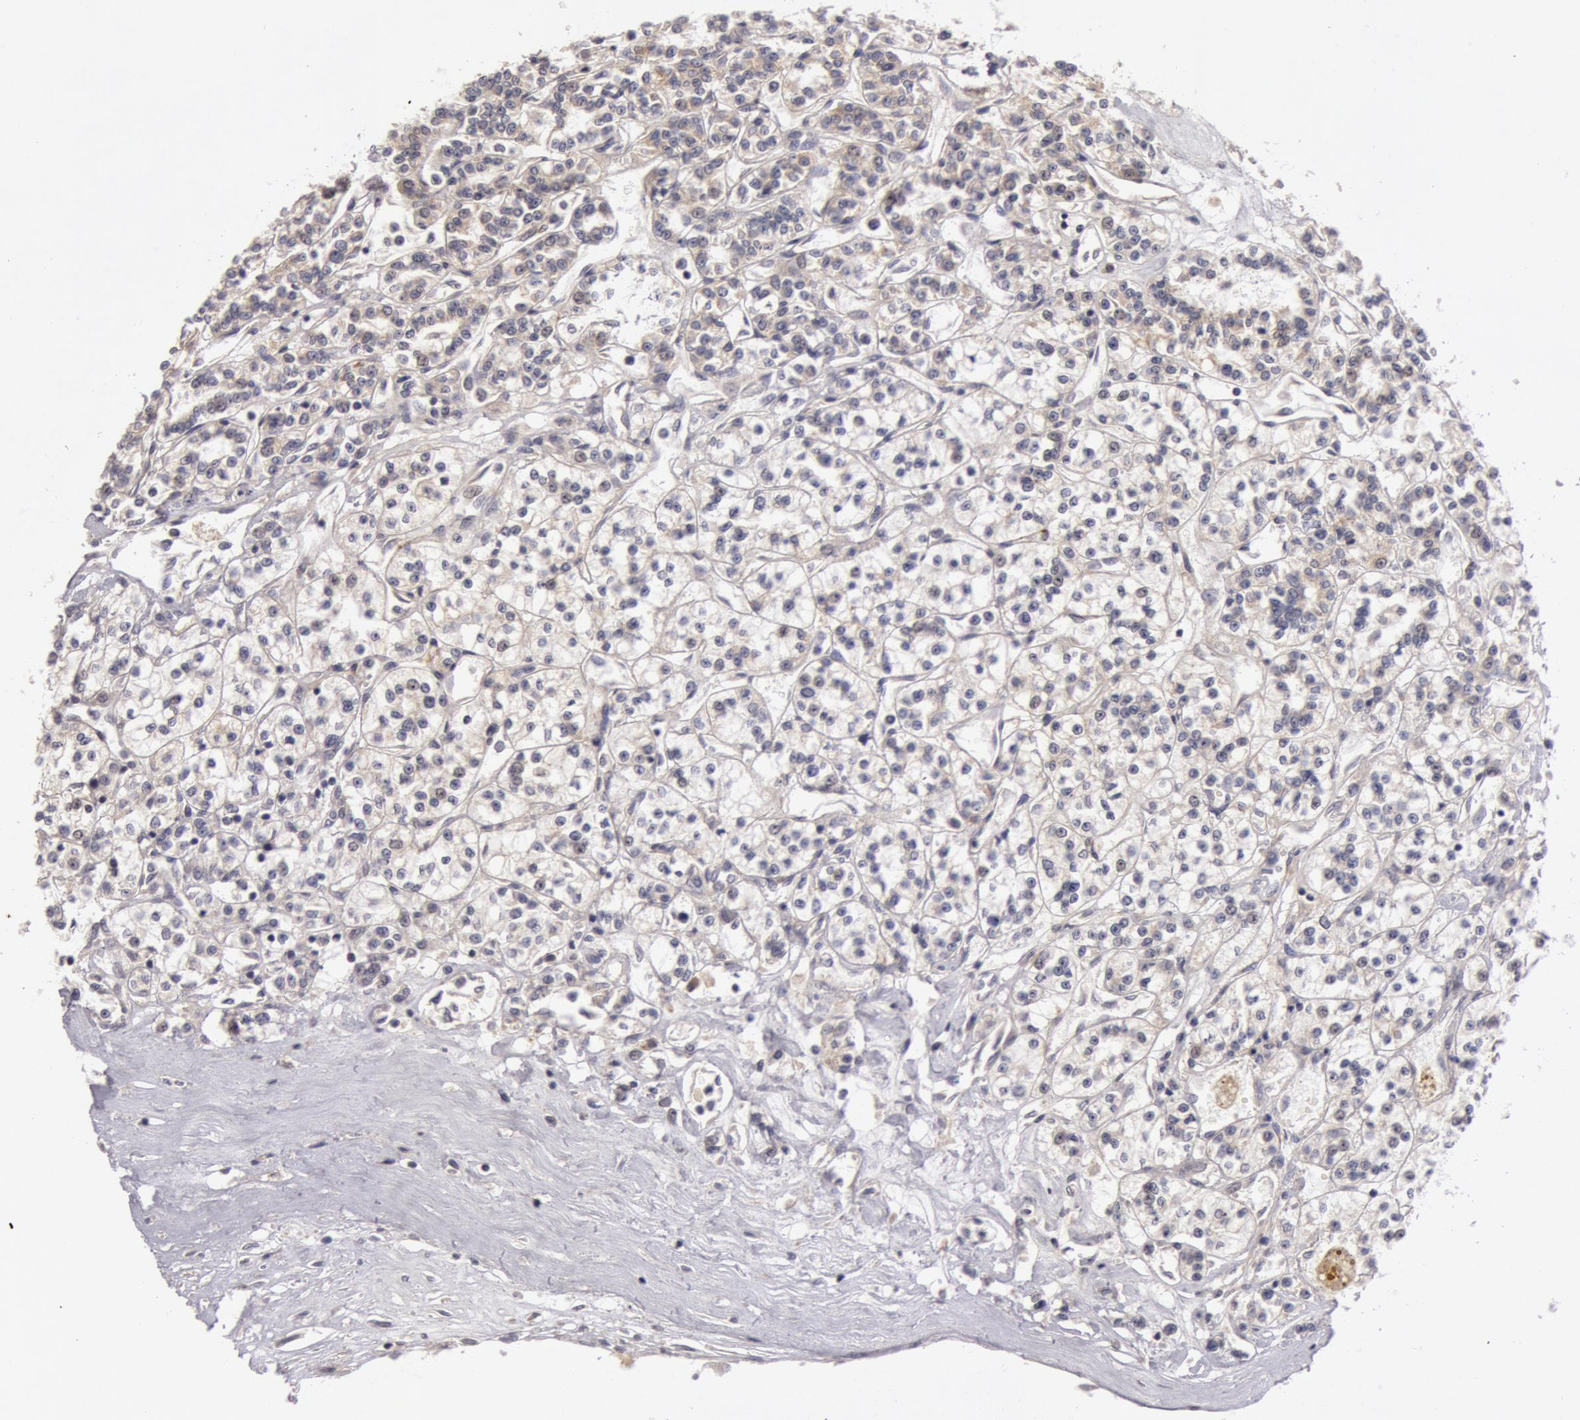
{"staining": {"intensity": "negative", "quantity": "none", "location": "none"}, "tissue": "renal cancer", "cell_type": "Tumor cells", "image_type": "cancer", "snomed": [{"axis": "morphology", "description": "Adenocarcinoma, NOS"}, {"axis": "topography", "description": "Kidney"}], "caption": "A micrograph of human renal cancer is negative for staining in tumor cells.", "gene": "SYTL4", "patient": {"sex": "female", "age": 76}}